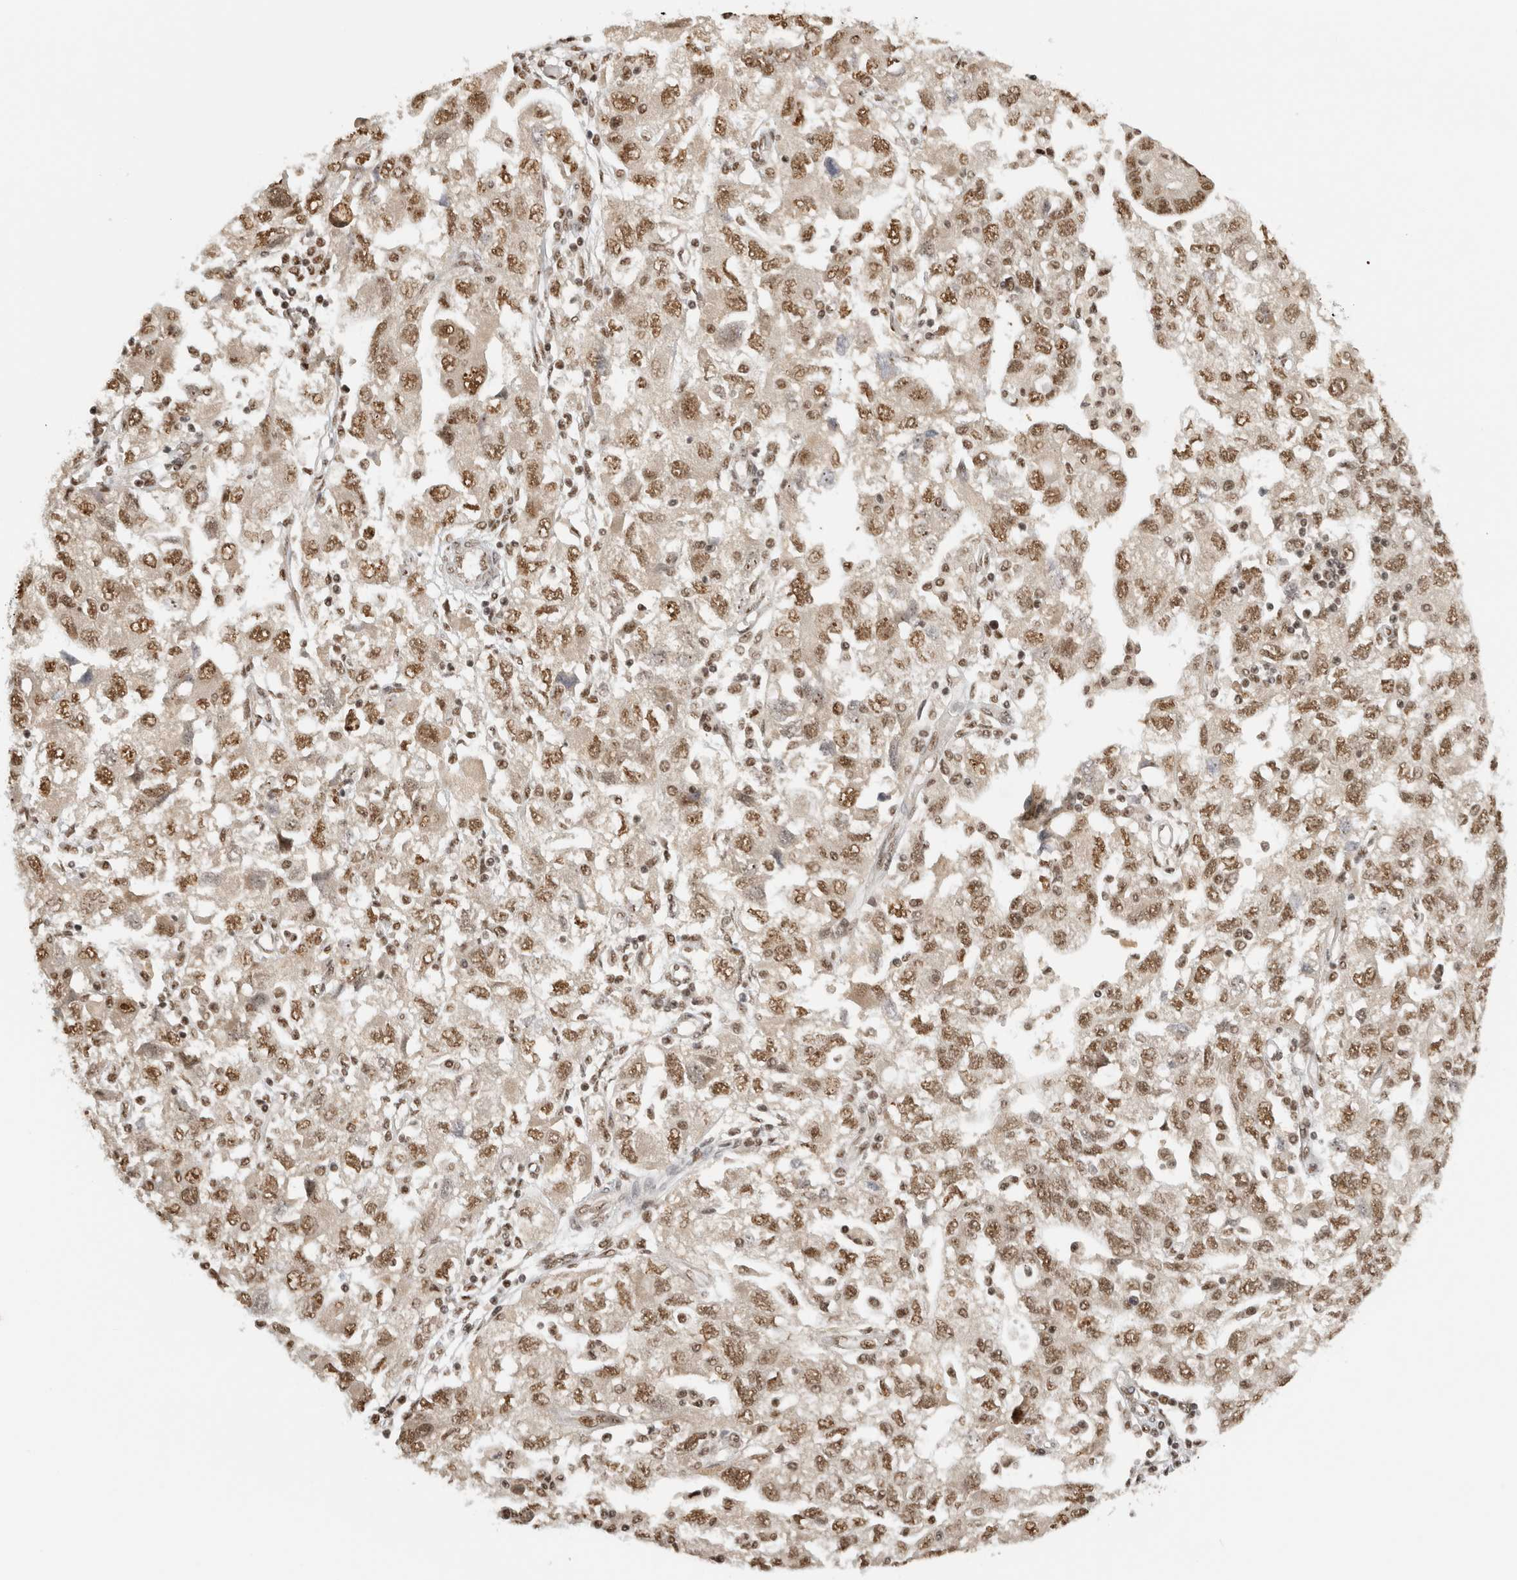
{"staining": {"intensity": "moderate", "quantity": ">75%", "location": "nuclear"}, "tissue": "ovarian cancer", "cell_type": "Tumor cells", "image_type": "cancer", "snomed": [{"axis": "morphology", "description": "Carcinoma, NOS"}, {"axis": "morphology", "description": "Cystadenocarcinoma, serous, NOS"}, {"axis": "topography", "description": "Ovary"}], "caption": "An immunohistochemistry (IHC) image of tumor tissue is shown. Protein staining in brown shows moderate nuclear positivity in serous cystadenocarcinoma (ovarian) within tumor cells. (DAB IHC with brightfield microscopy, high magnification).", "gene": "EBNA1BP2", "patient": {"sex": "female", "age": 69}}